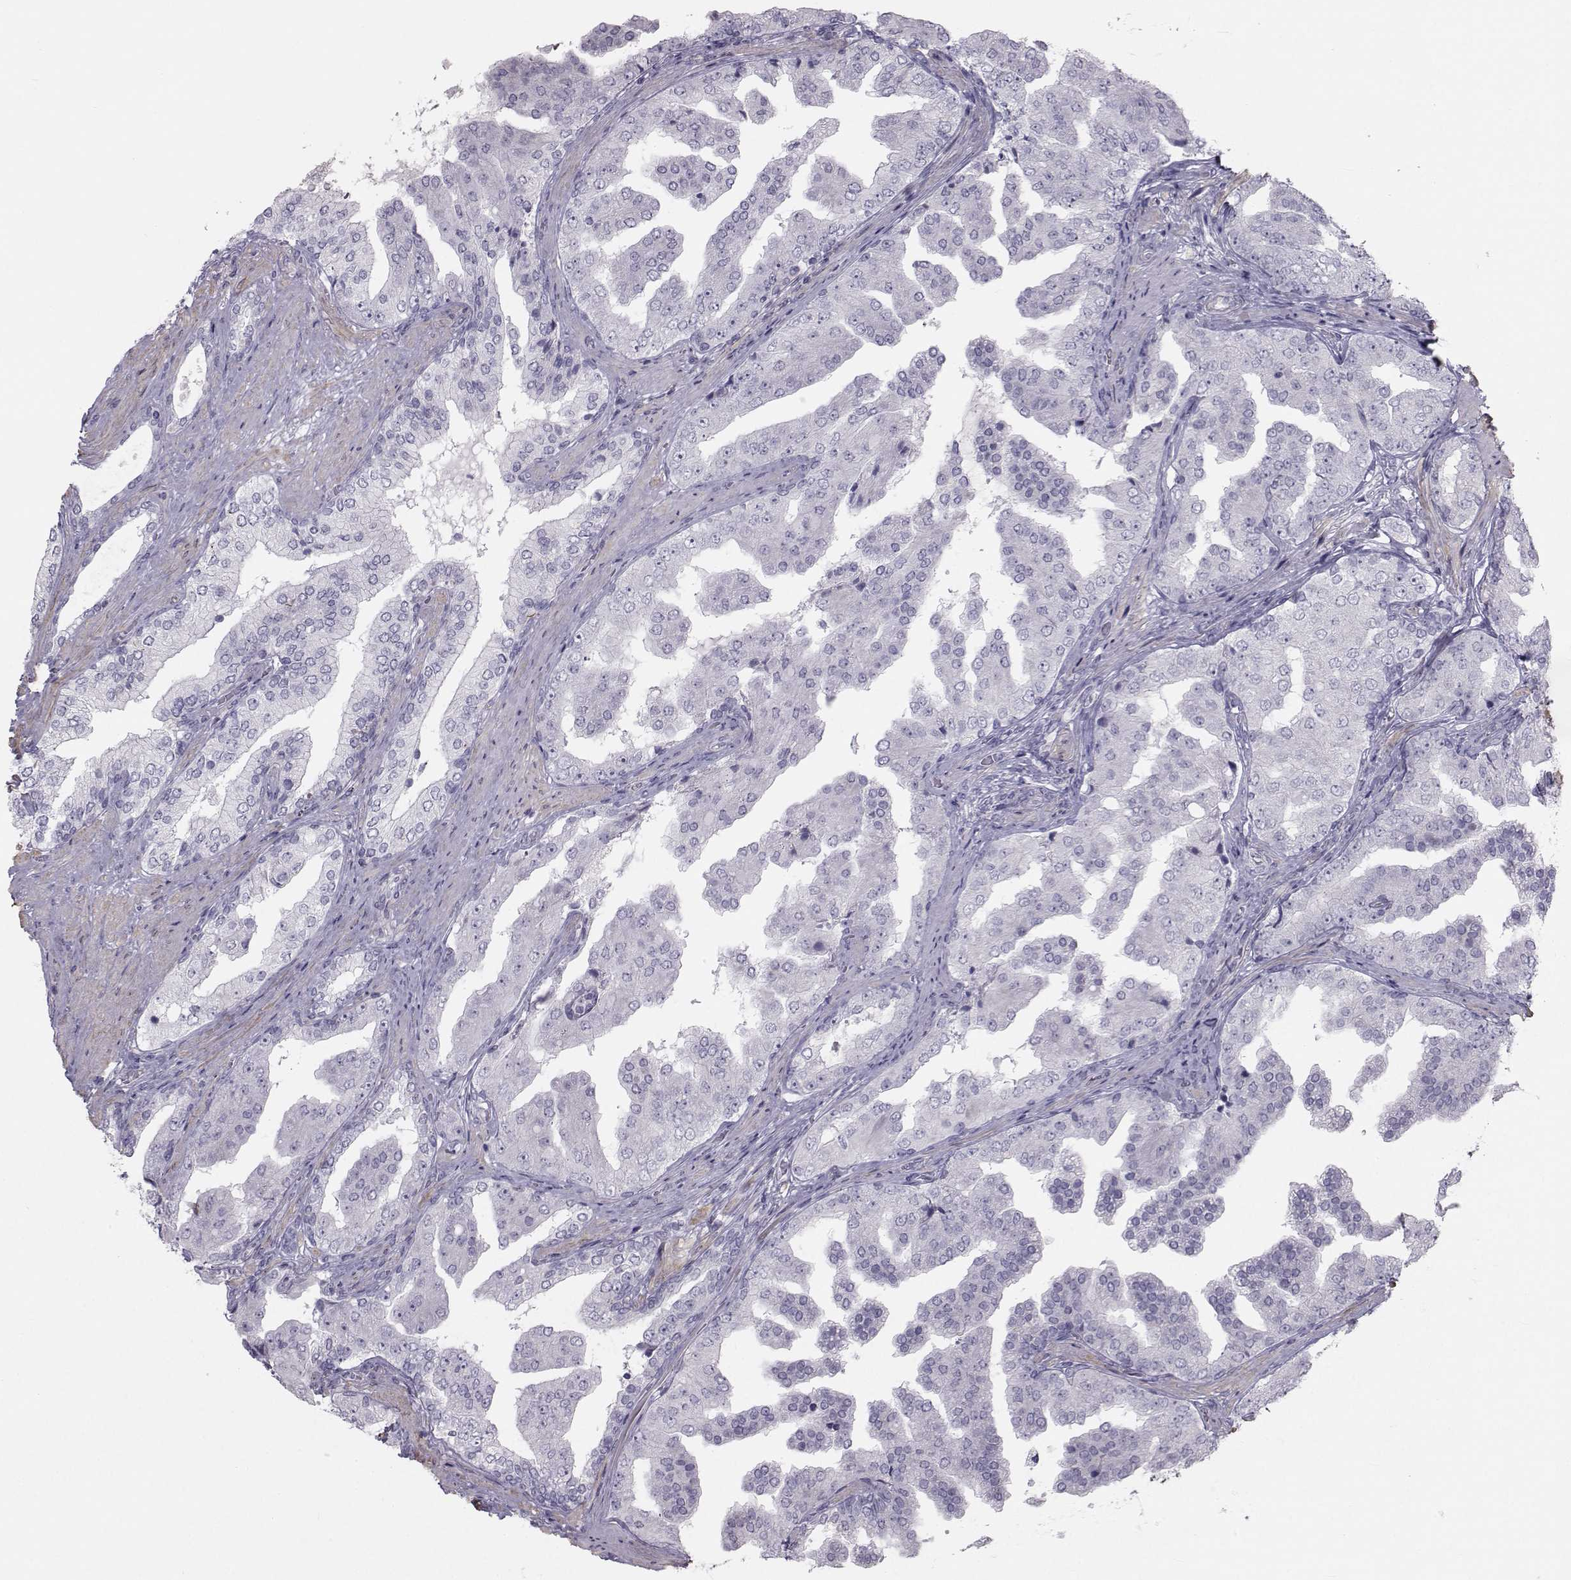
{"staining": {"intensity": "negative", "quantity": "none", "location": "none"}, "tissue": "prostate cancer", "cell_type": "Tumor cells", "image_type": "cancer", "snomed": [{"axis": "morphology", "description": "Adenocarcinoma, Low grade"}, {"axis": "topography", "description": "Prostate and seminal vesicle, NOS"}], "caption": "Prostate cancer (low-grade adenocarcinoma) was stained to show a protein in brown. There is no significant expression in tumor cells. Nuclei are stained in blue.", "gene": "GARIN3", "patient": {"sex": "male", "age": 61}}